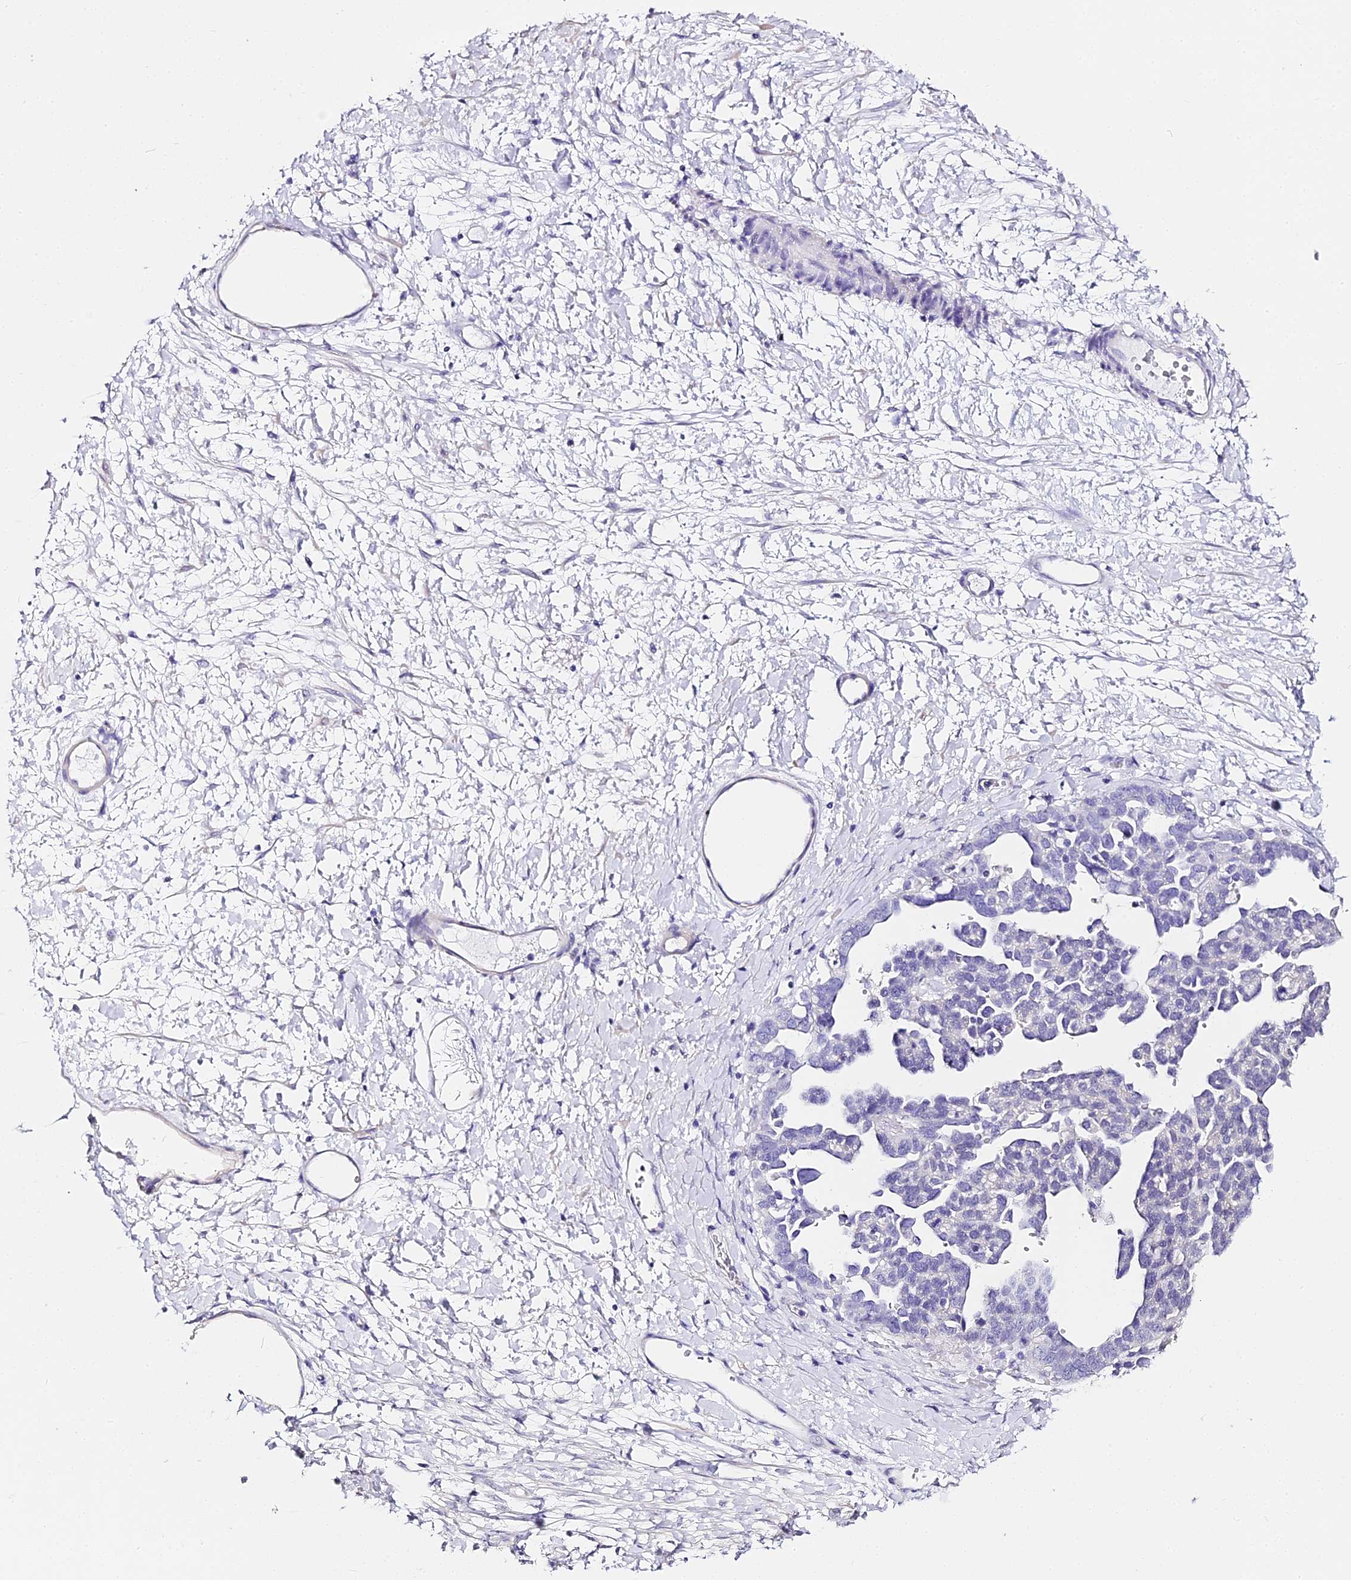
{"staining": {"intensity": "negative", "quantity": "none", "location": "none"}, "tissue": "ovarian cancer", "cell_type": "Tumor cells", "image_type": "cancer", "snomed": [{"axis": "morphology", "description": "Cystadenocarcinoma, serous, NOS"}, {"axis": "topography", "description": "Ovary"}], "caption": "This is an IHC histopathology image of serous cystadenocarcinoma (ovarian). There is no staining in tumor cells.", "gene": "ABHD14A-ACY1", "patient": {"sex": "female", "age": 54}}